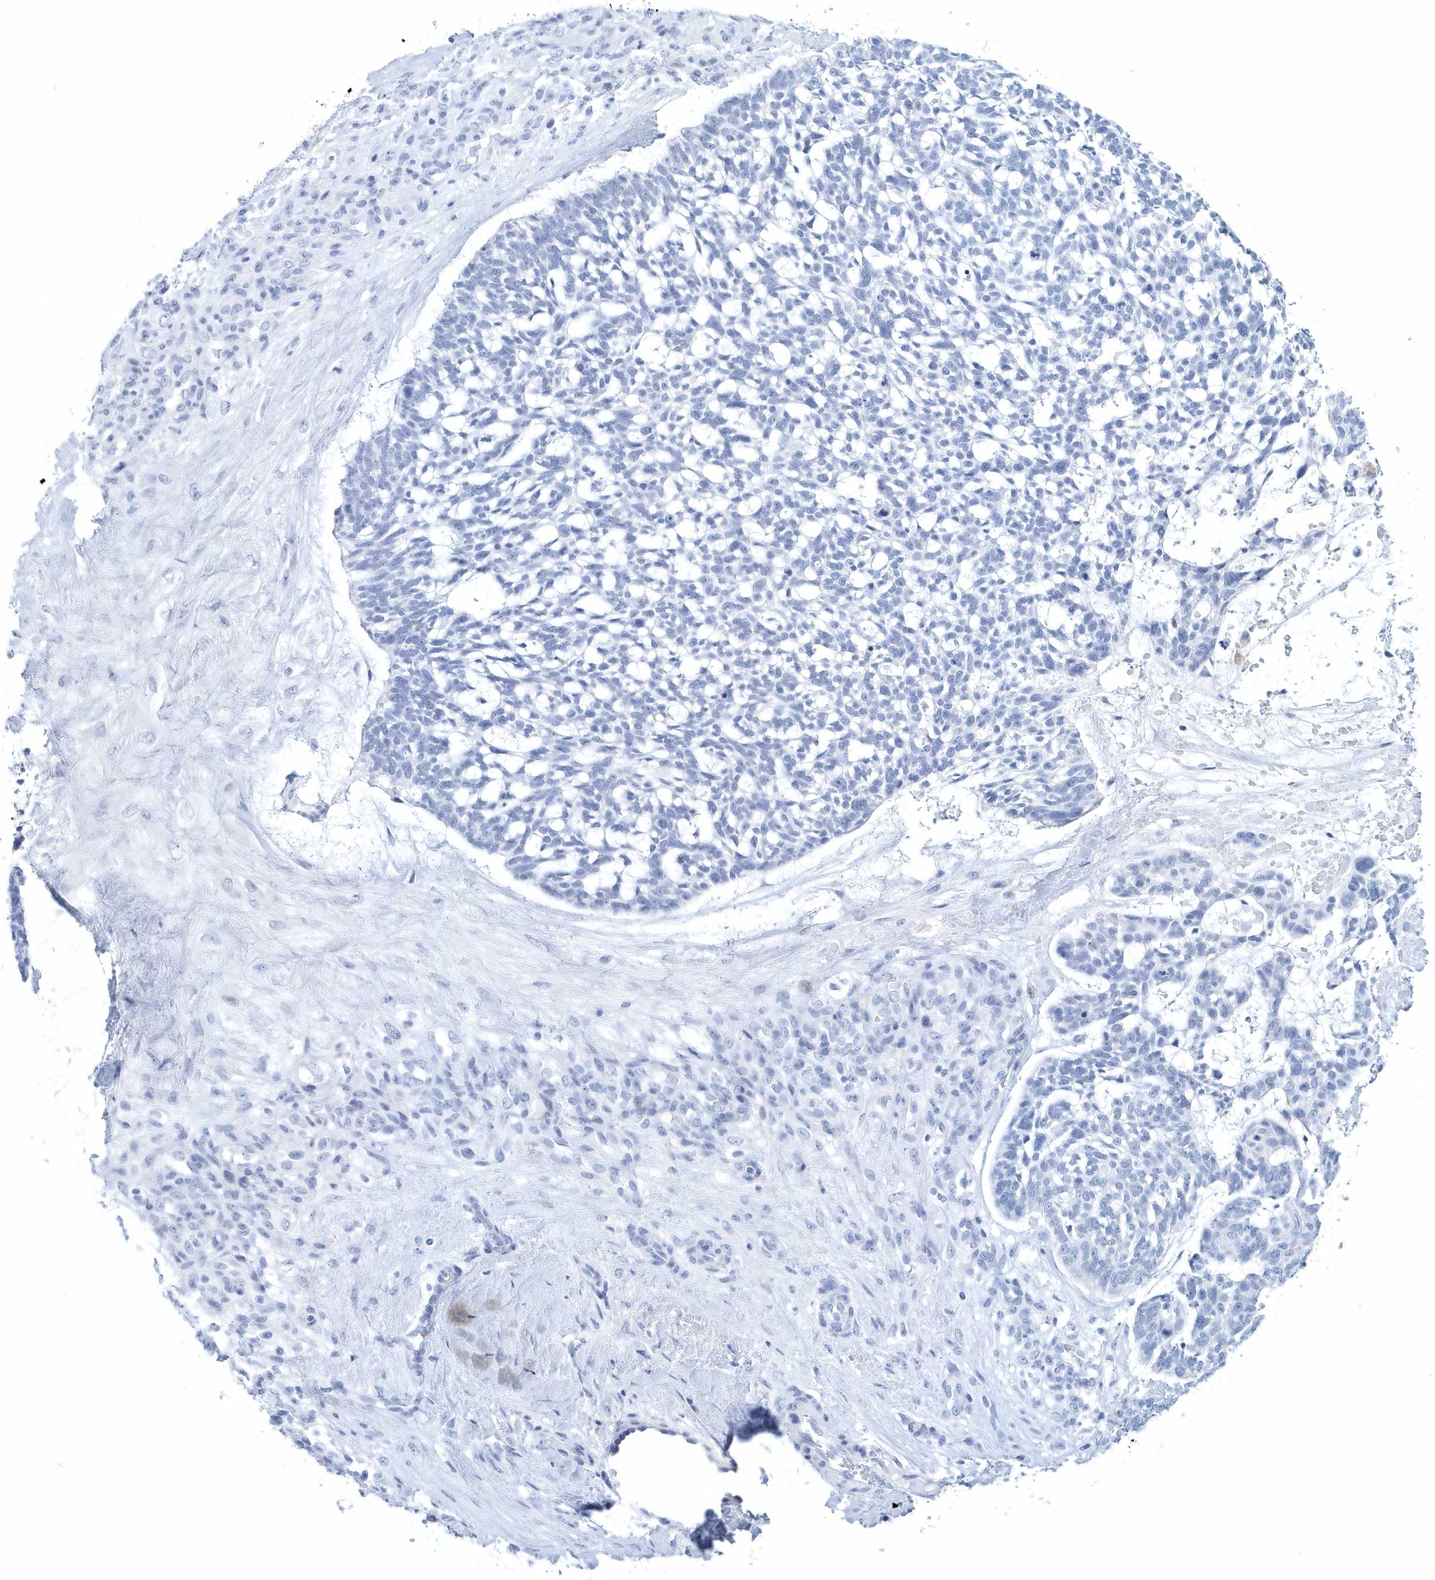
{"staining": {"intensity": "negative", "quantity": "none", "location": "none"}, "tissue": "skin cancer", "cell_type": "Tumor cells", "image_type": "cancer", "snomed": [{"axis": "morphology", "description": "Basal cell carcinoma"}, {"axis": "topography", "description": "Skin"}], "caption": "A high-resolution photomicrograph shows IHC staining of basal cell carcinoma (skin), which exhibits no significant staining in tumor cells.", "gene": "PTPRO", "patient": {"sex": "male", "age": 88}}